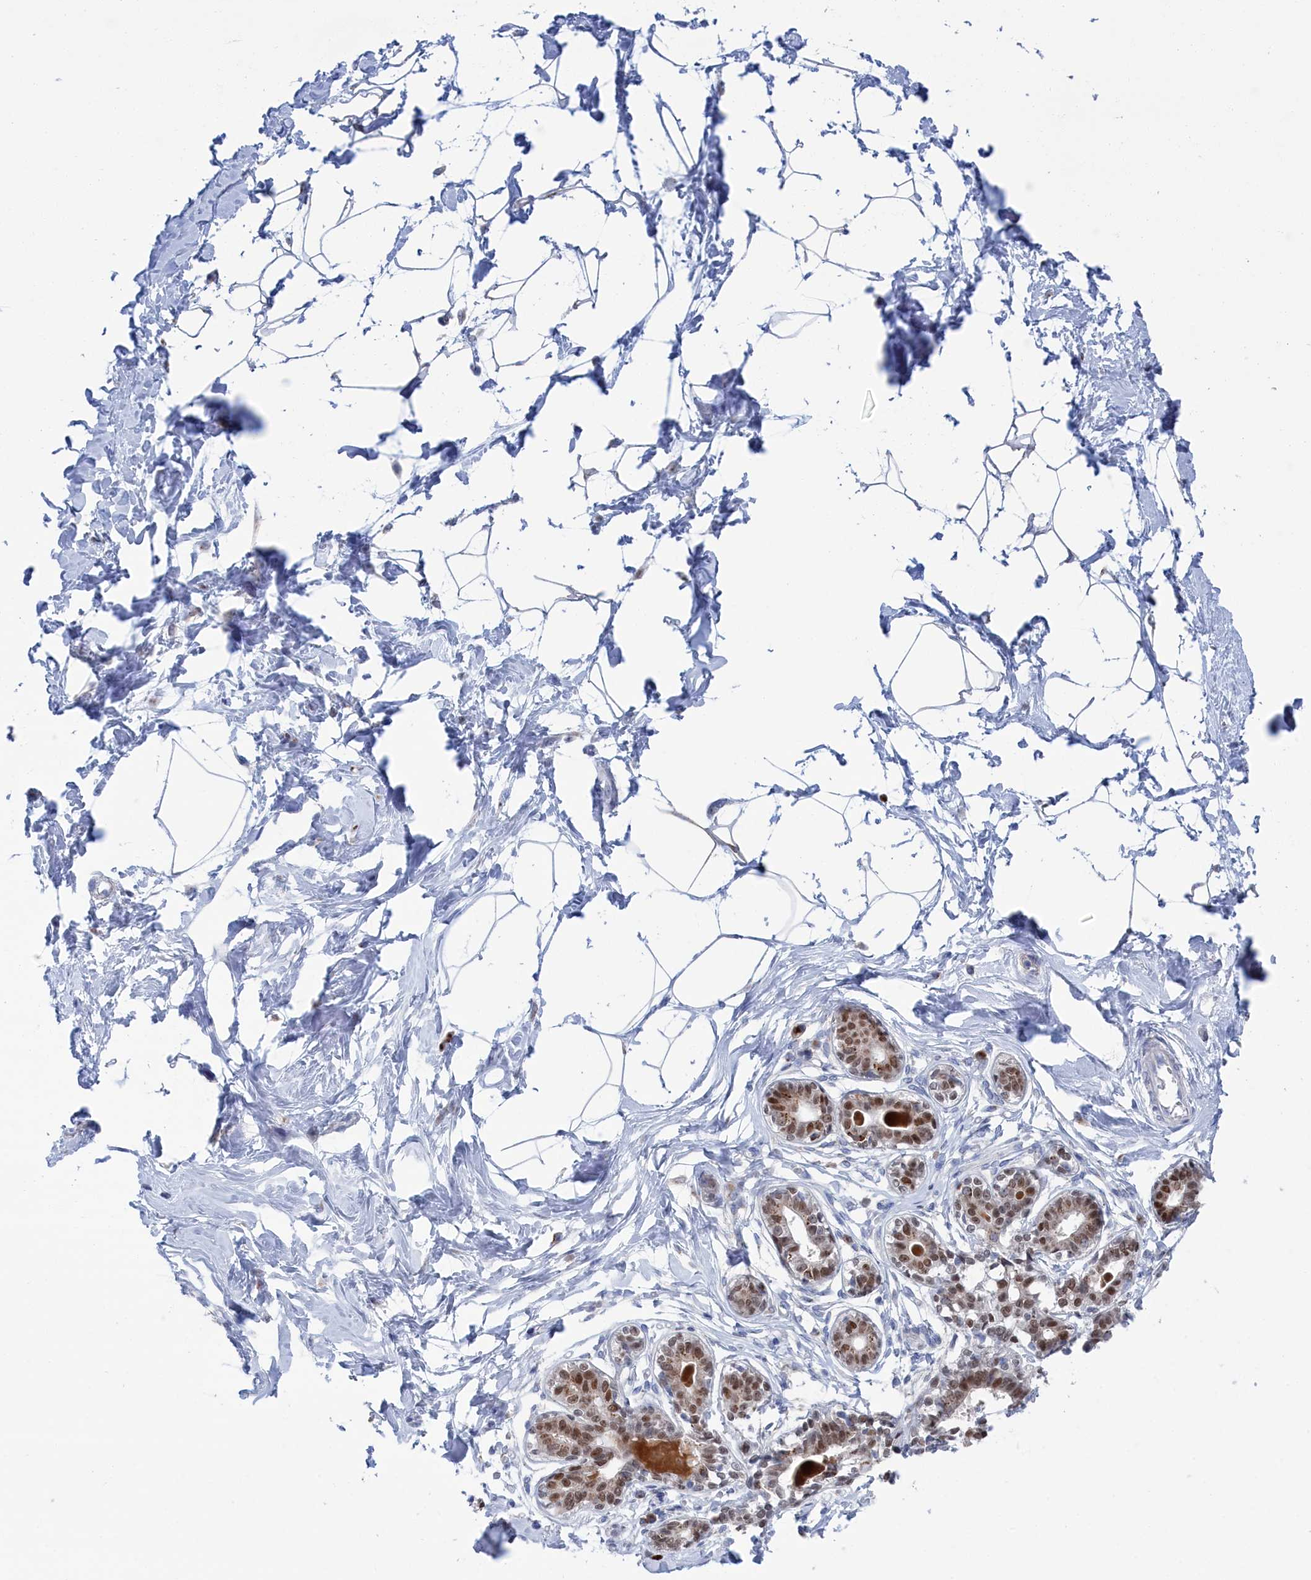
{"staining": {"intensity": "moderate", "quantity": "25%-75%", "location": "cytoplasmic/membranous"}, "tissue": "breast", "cell_type": "Adipocytes", "image_type": "normal", "snomed": [{"axis": "morphology", "description": "Normal tissue, NOS"}, {"axis": "topography", "description": "Breast"}], "caption": "A medium amount of moderate cytoplasmic/membranous expression is appreciated in approximately 25%-75% of adipocytes in unremarkable breast. The staining was performed using DAB (3,3'-diaminobenzidine) to visualize the protein expression in brown, while the nuclei were stained in blue with hematoxylin (Magnification: 20x).", "gene": "IRX1", "patient": {"sex": "female", "age": 45}}